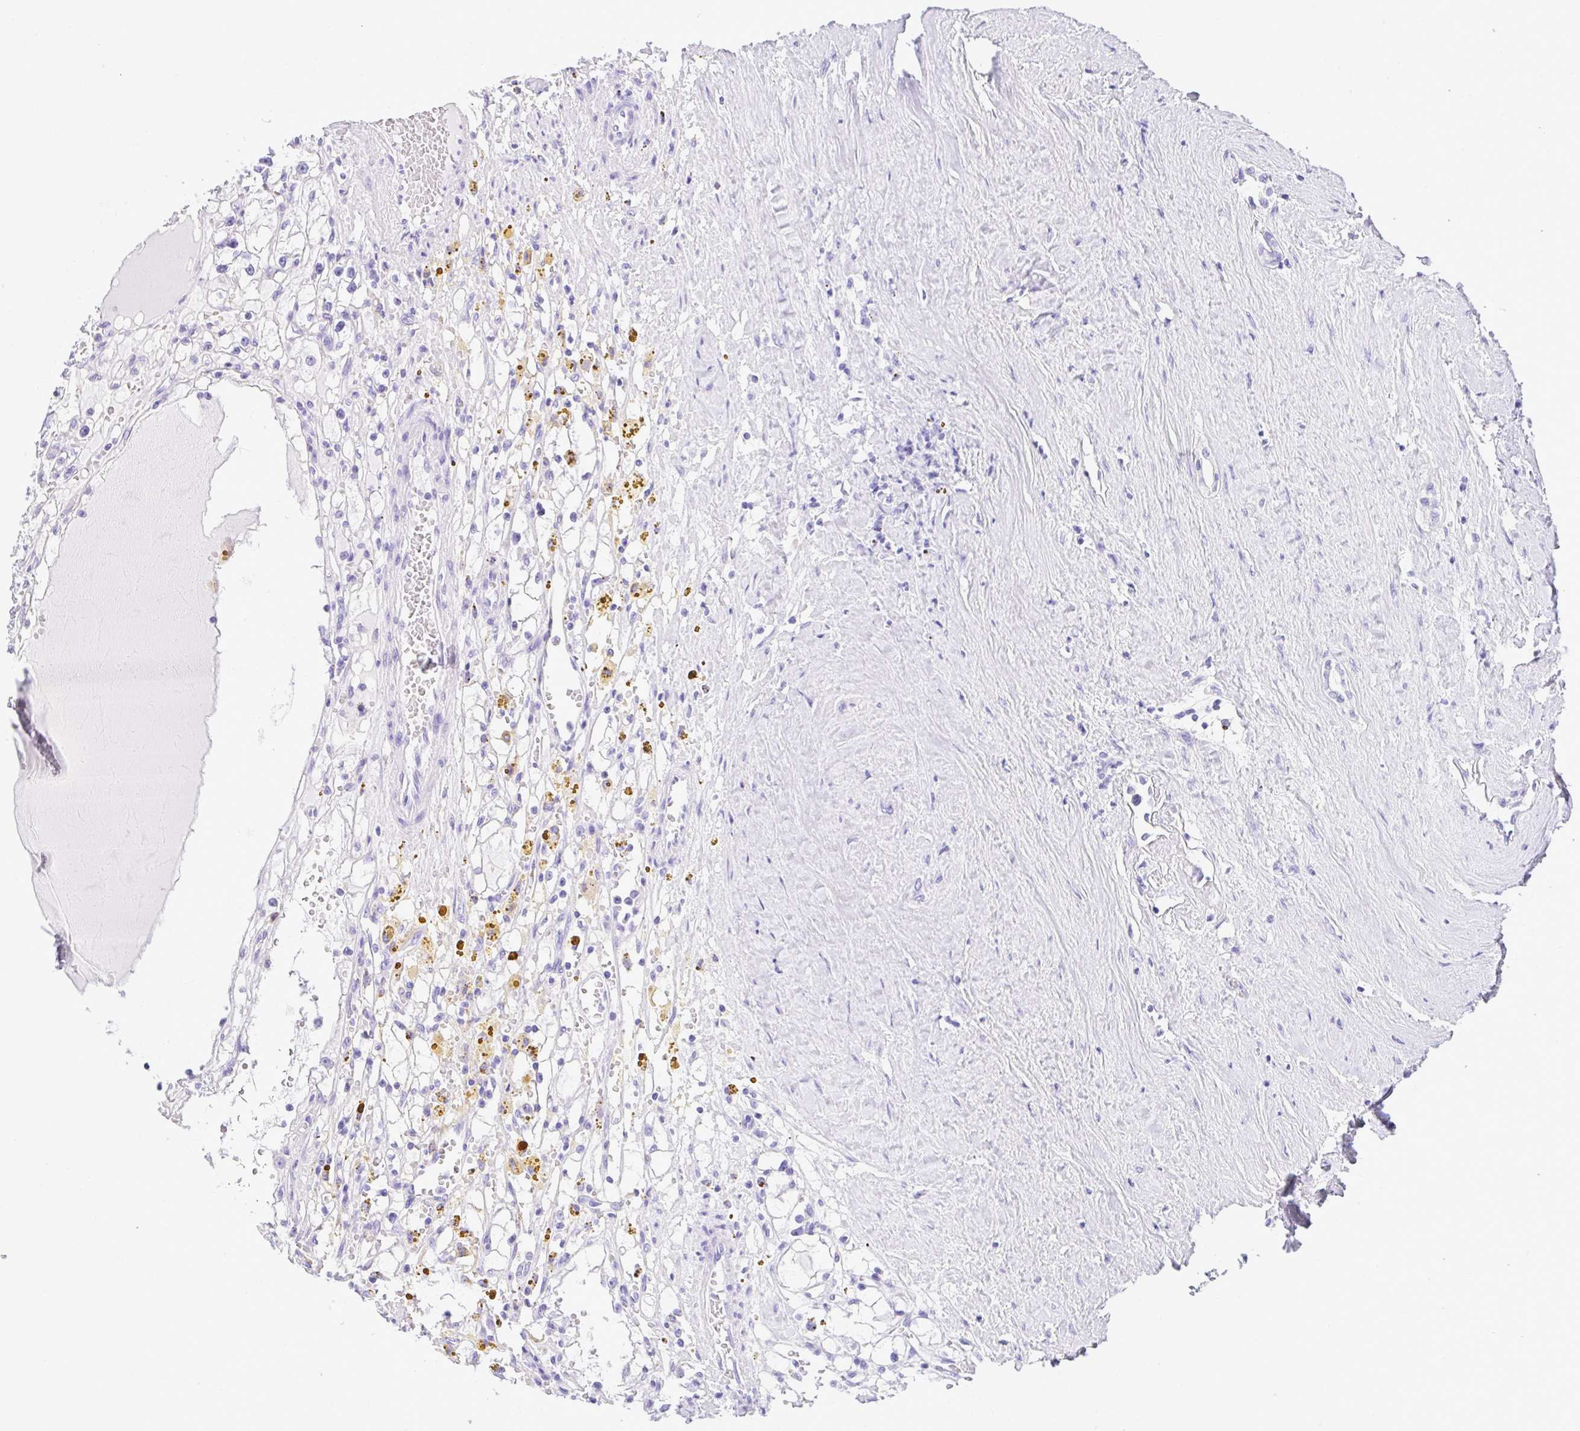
{"staining": {"intensity": "negative", "quantity": "none", "location": "none"}, "tissue": "renal cancer", "cell_type": "Tumor cells", "image_type": "cancer", "snomed": [{"axis": "morphology", "description": "Adenocarcinoma, NOS"}, {"axis": "topography", "description": "Kidney"}], "caption": "Immunohistochemistry histopathology image of neoplastic tissue: renal adenocarcinoma stained with DAB (3,3'-diaminobenzidine) shows no significant protein positivity in tumor cells.", "gene": "RRM2", "patient": {"sex": "male", "age": 56}}